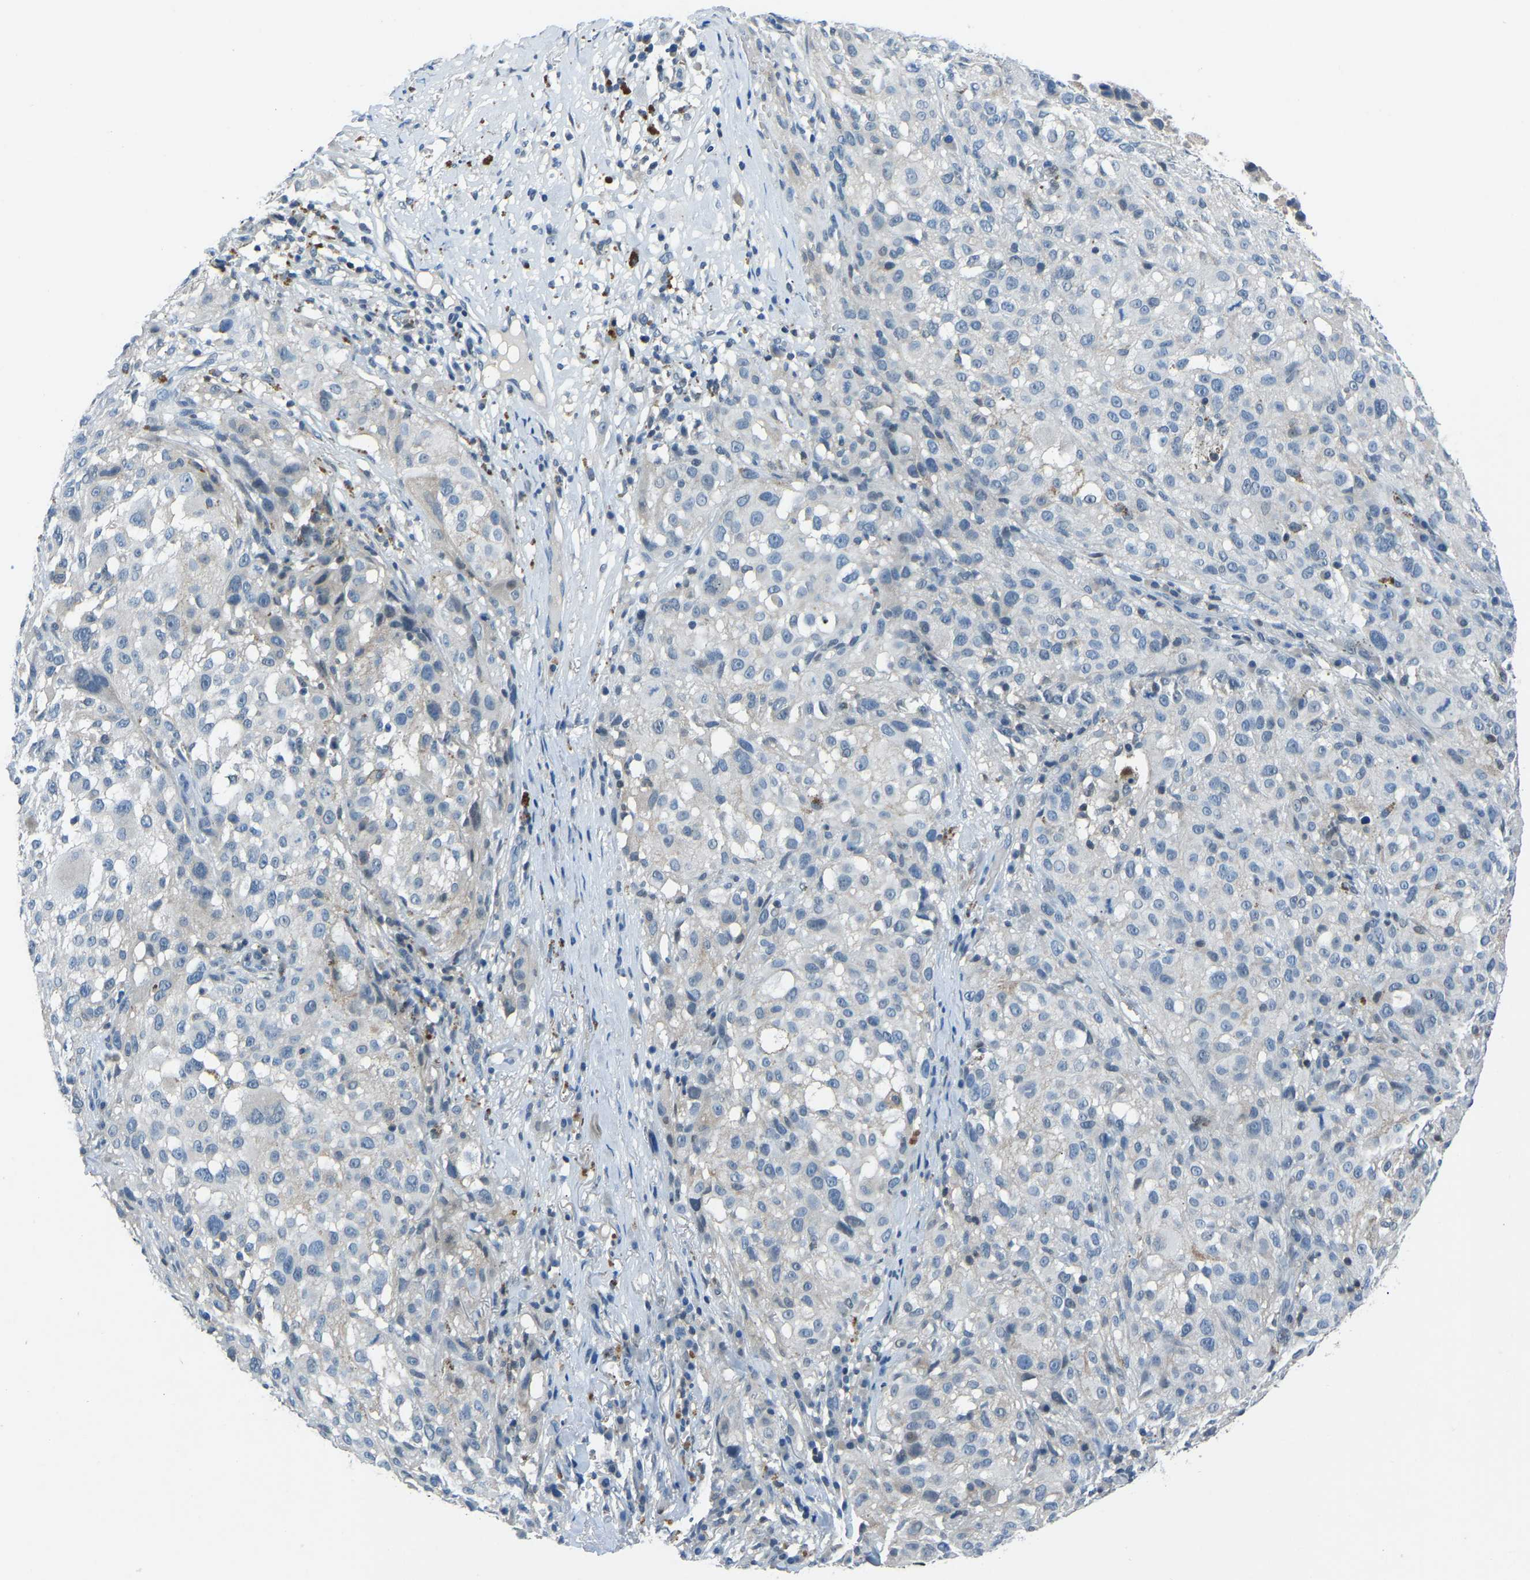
{"staining": {"intensity": "negative", "quantity": "none", "location": "none"}, "tissue": "melanoma", "cell_type": "Tumor cells", "image_type": "cancer", "snomed": [{"axis": "morphology", "description": "Necrosis, NOS"}, {"axis": "morphology", "description": "Malignant melanoma, NOS"}, {"axis": "topography", "description": "Skin"}], "caption": "This is a photomicrograph of IHC staining of melanoma, which shows no positivity in tumor cells.", "gene": "XIRP1", "patient": {"sex": "female", "age": 87}}